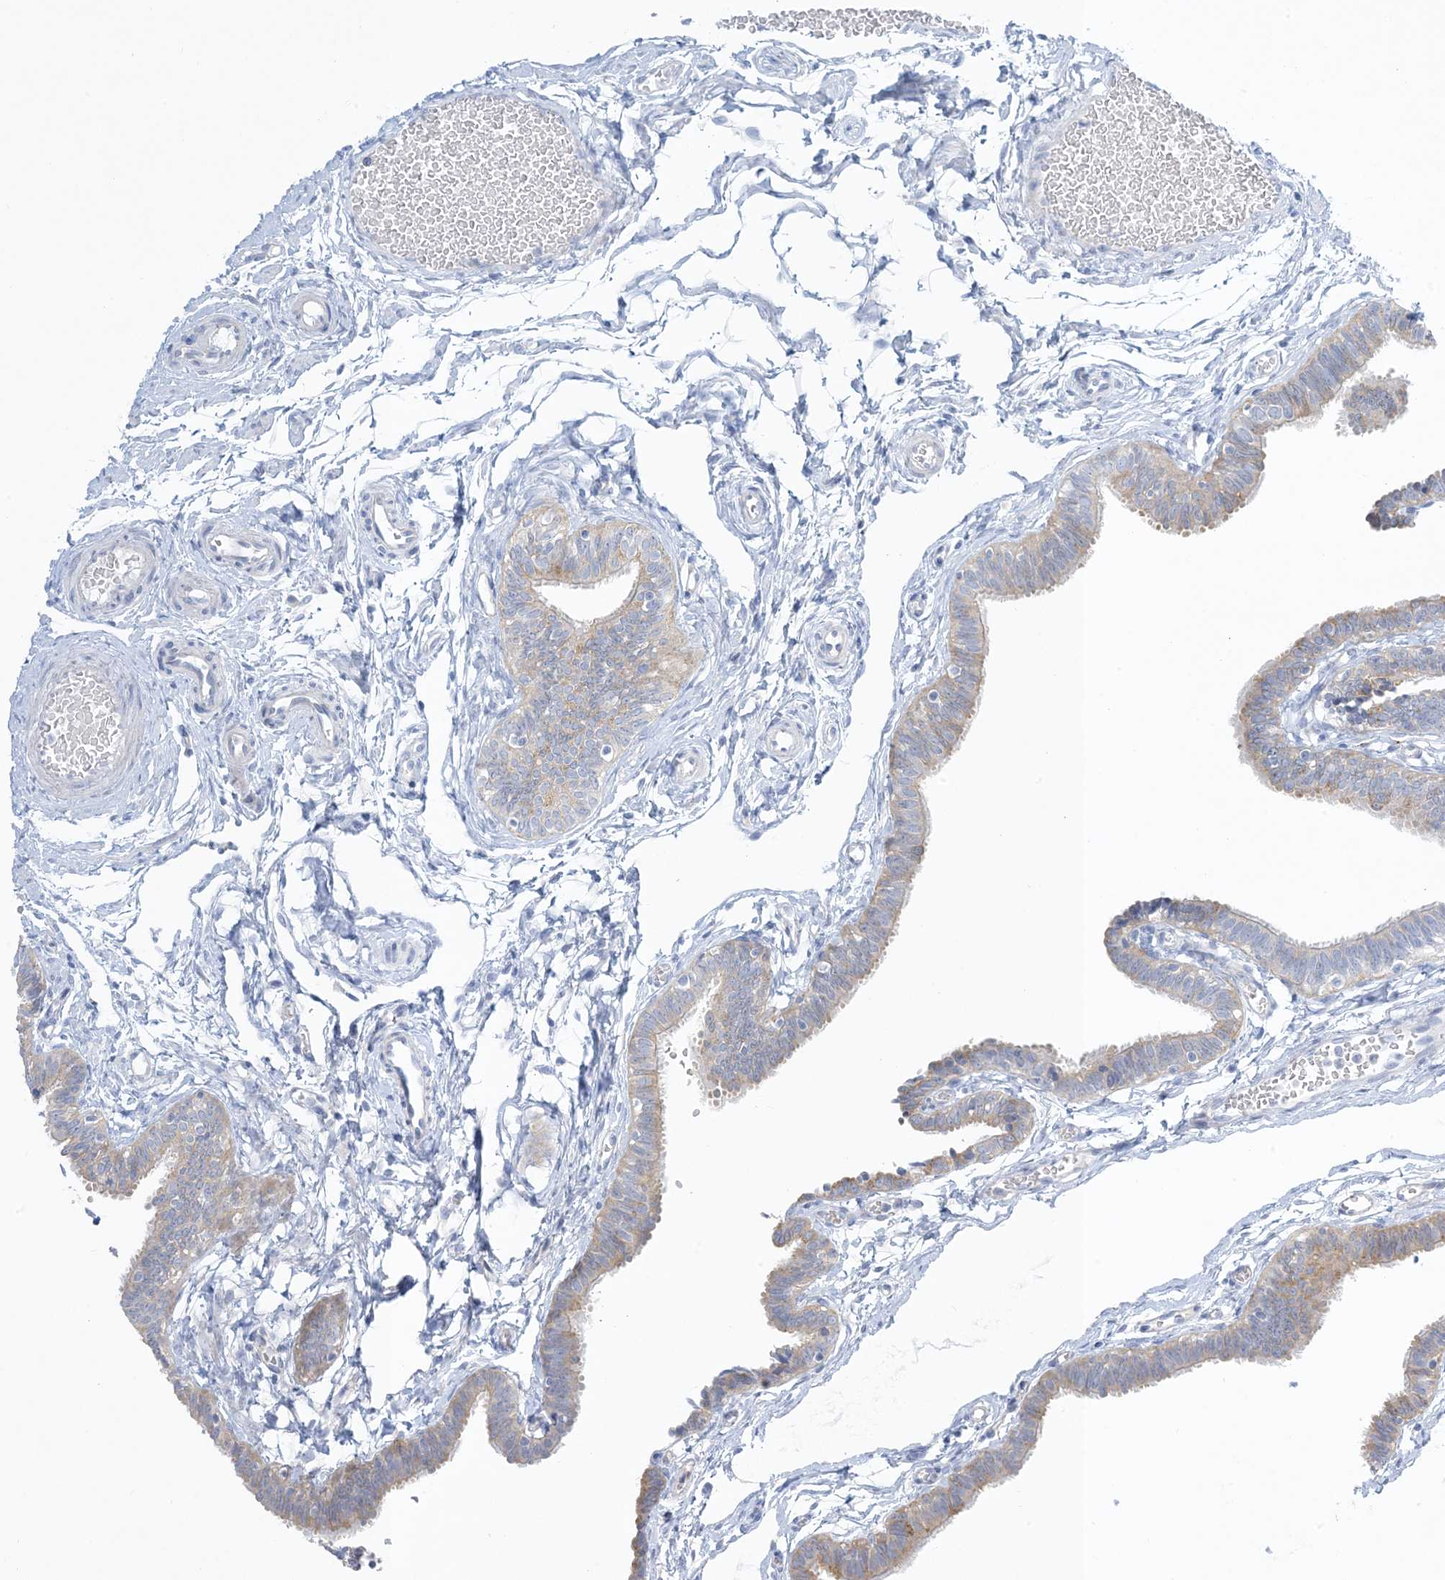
{"staining": {"intensity": "weak", "quantity": "25%-75%", "location": "cytoplasmic/membranous"}, "tissue": "fallopian tube", "cell_type": "Glandular cells", "image_type": "normal", "snomed": [{"axis": "morphology", "description": "Normal tissue, NOS"}, {"axis": "topography", "description": "Fallopian tube"}, {"axis": "topography", "description": "Ovary"}], "caption": "Immunohistochemical staining of benign fallopian tube demonstrates low levels of weak cytoplasmic/membranous staining in approximately 25%-75% of glandular cells. The staining was performed using DAB (3,3'-diaminobenzidine) to visualize the protein expression in brown, while the nuclei were stained in blue with hematoxylin (Magnification: 20x).", "gene": "XIRP2", "patient": {"sex": "female", "age": 23}}